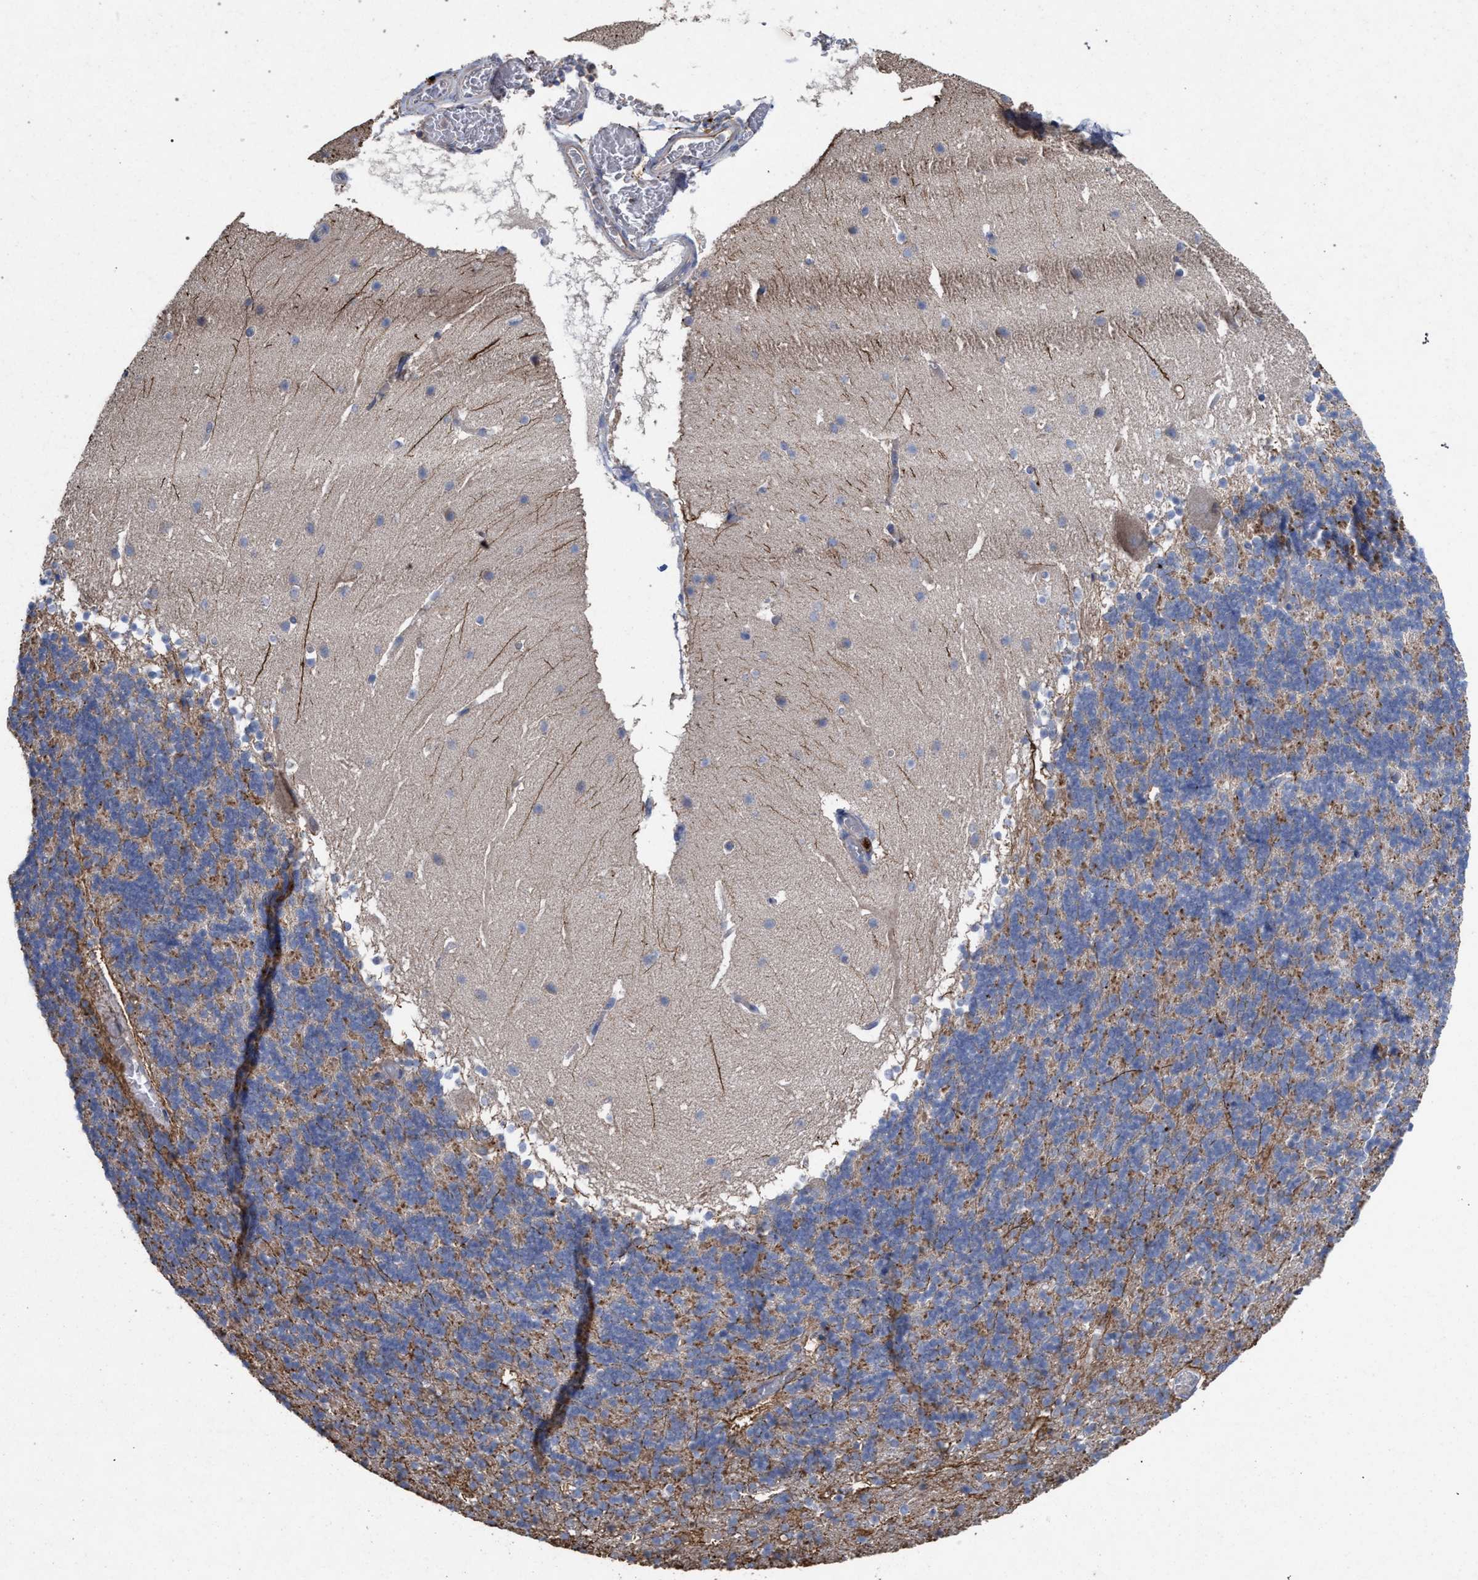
{"staining": {"intensity": "moderate", "quantity": "<25%", "location": "cytoplasmic/membranous"}, "tissue": "cerebellum", "cell_type": "Cells in granular layer", "image_type": "normal", "snomed": [{"axis": "morphology", "description": "Normal tissue, NOS"}, {"axis": "topography", "description": "Cerebellum"}], "caption": "Approximately <25% of cells in granular layer in unremarkable human cerebellum exhibit moderate cytoplasmic/membranous protein expression as visualized by brown immunohistochemical staining.", "gene": "BCL2L12", "patient": {"sex": "male", "age": 45}}